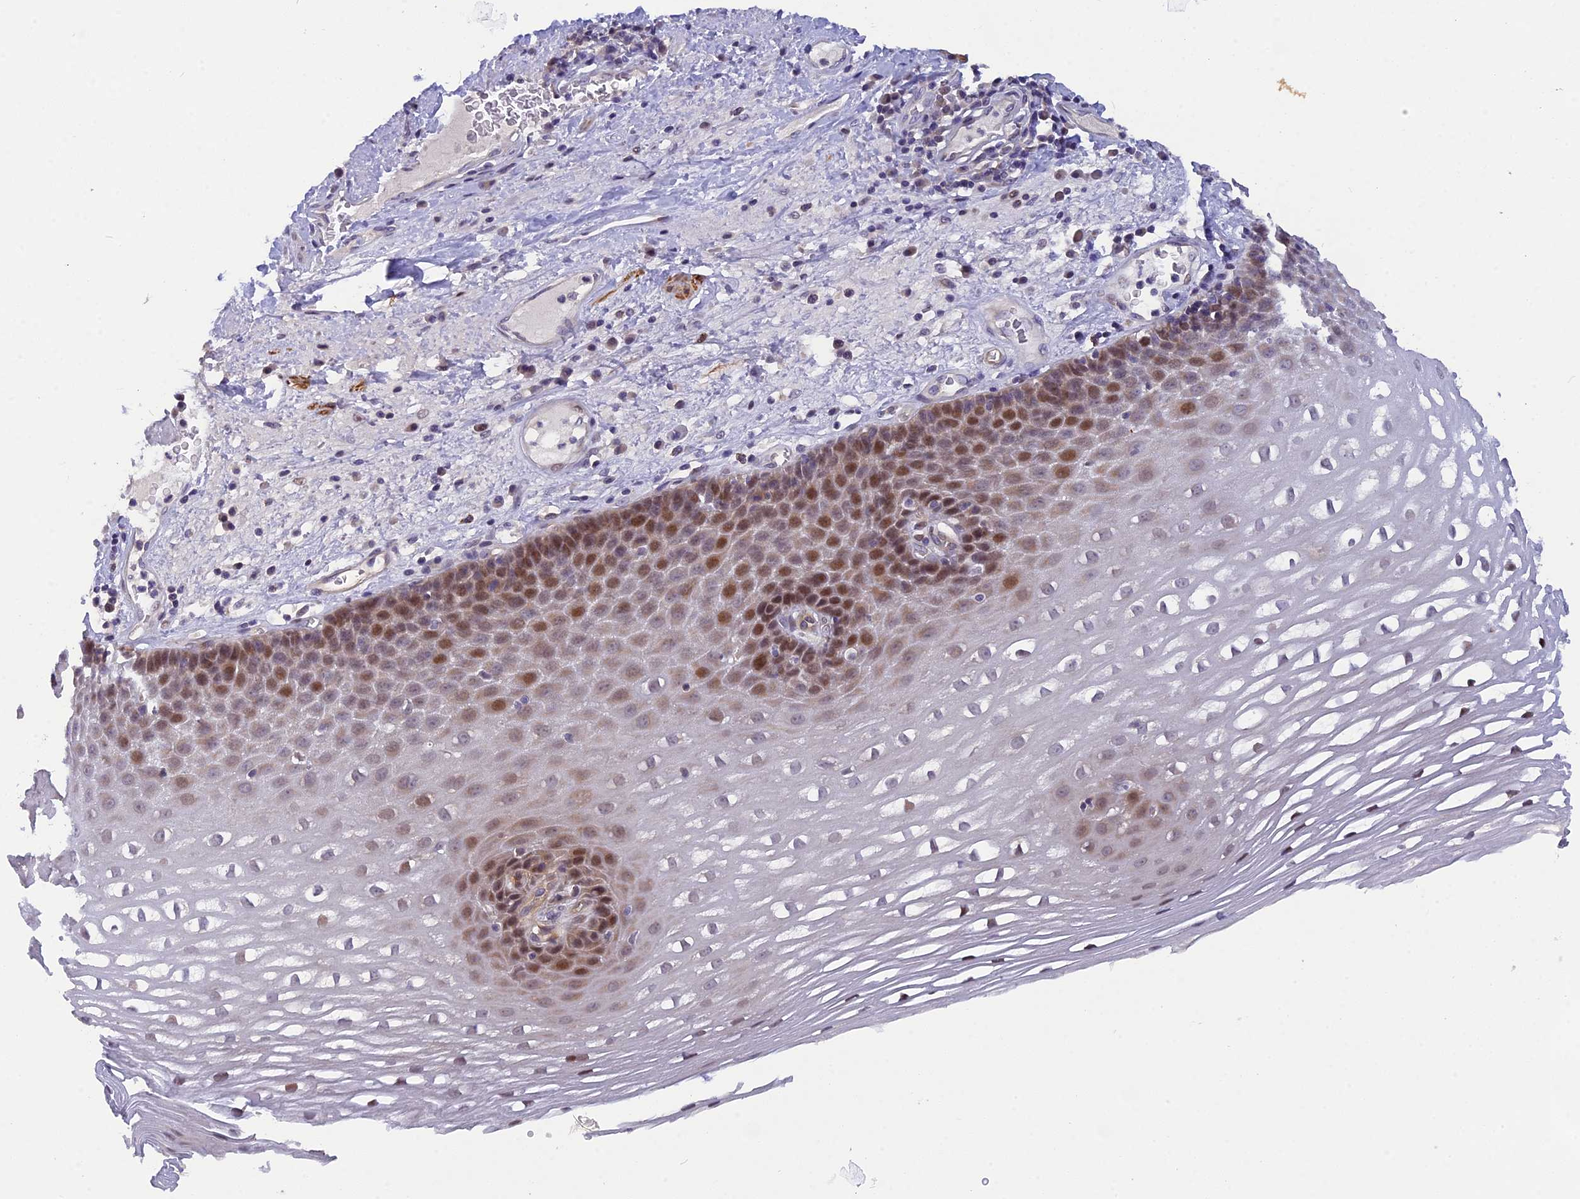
{"staining": {"intensity": "moderate", "quantity": "25%-75%", "location": "nuclear"}, "tissue": "esophagus", "cell_type": "Squamous epithelial cells", "image_type": "normal", "snomed": [{"axis": "morphology", "description": "Normal tissue, NOS"}, {"axis": "topography", "description": "Esophagus"}], "caption": "Immunohistochemical staining of unremarkable esophagus shows moderate nuclear protein positivity in about 25%-75% of squamous epithelial cells. The protein is shown in brown color, while the nuclei are stained blue.", "gene": "ANKRD34B", "patient": {"sex": "male", "age": 62}}